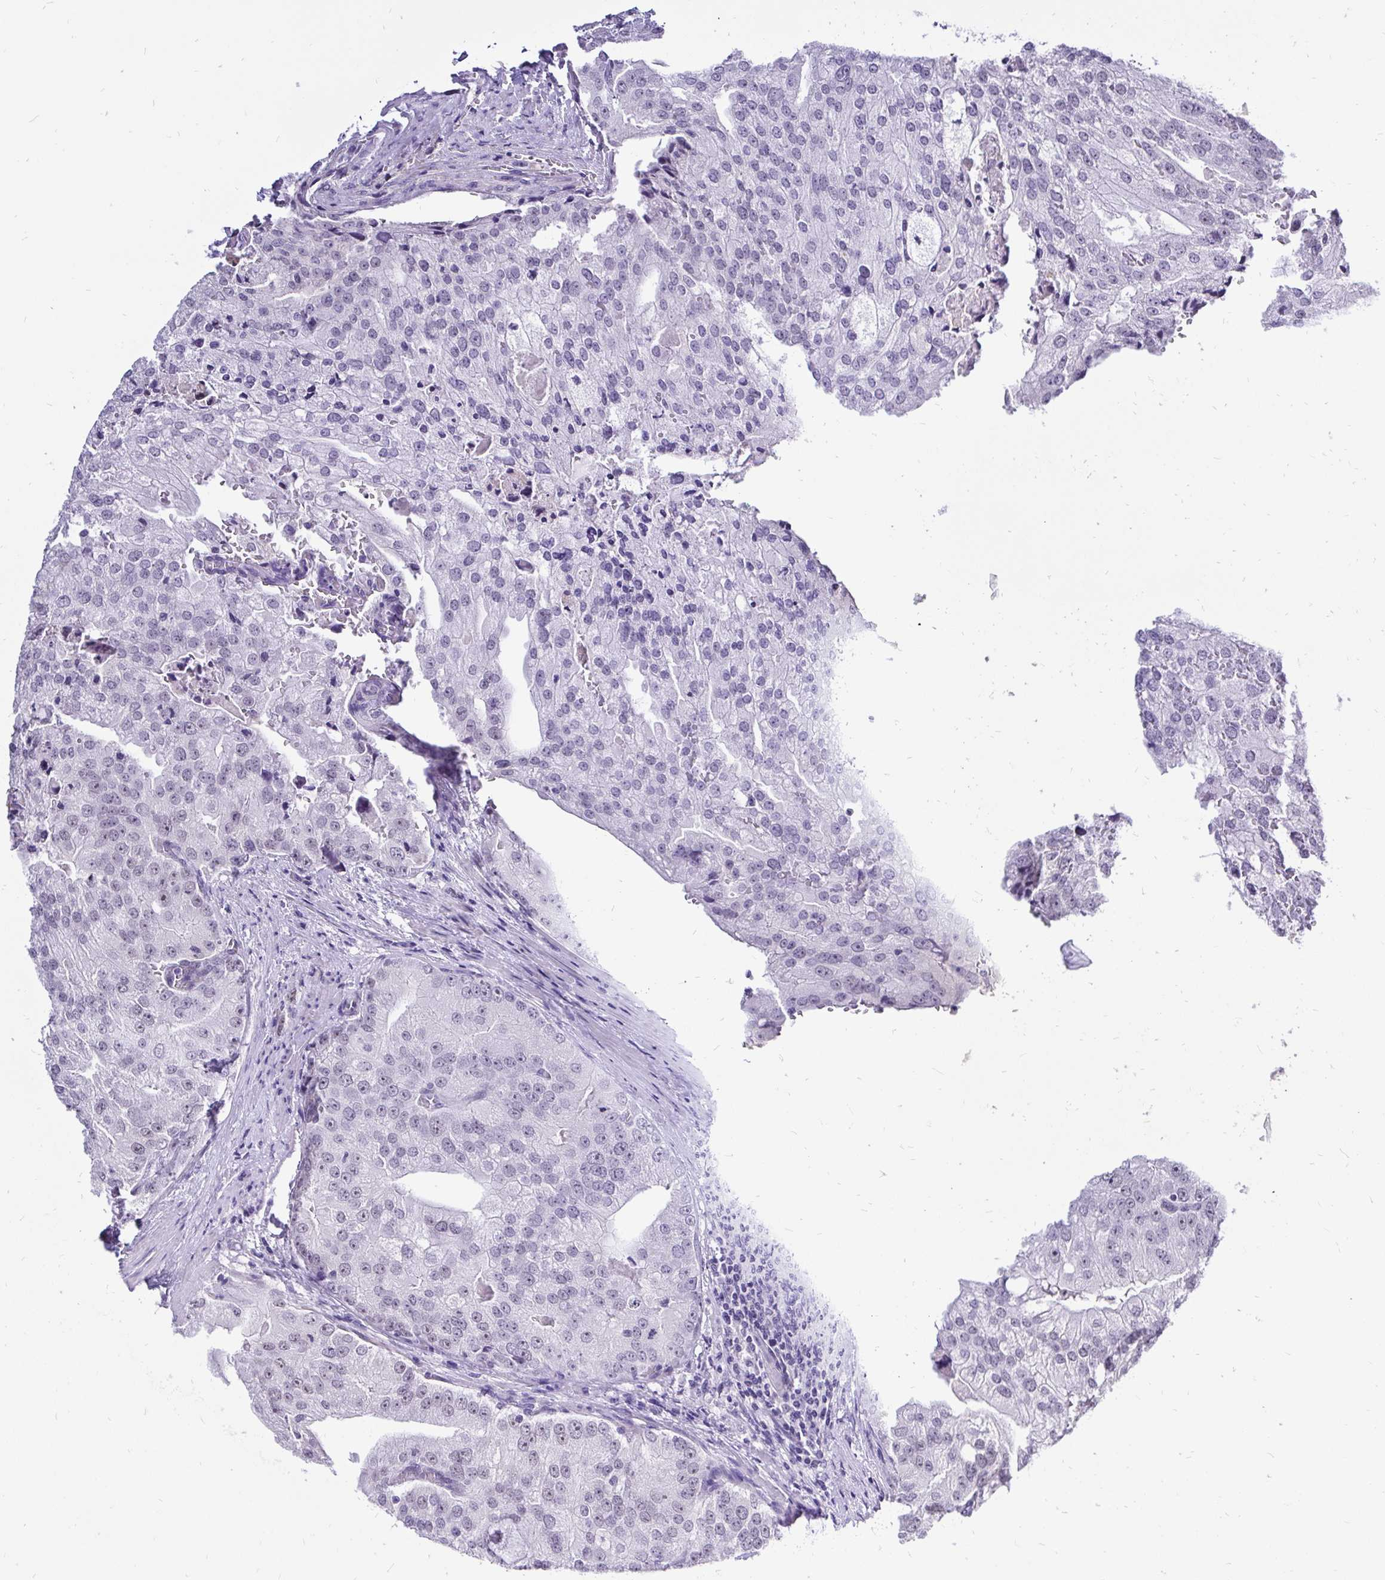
{"staining": {"intensity": "negative", "quantity": "none", "location": "none"}, "tissue": "prostate cancer", "cell_type": "Tumor cells", "image_type": "cancer", "snomed": [{"axis": "morphology", "description": "Adenocarcinoma, High grade"}, {"axis": "topography", "description": "Prostate"}], "caption": "The histopathology image displays no significant staining in tumor cells of adenocarcinoma (high-grade) (prostate). Brightfield microscopy of immunohistochemistry (IHC) stained with DAB (brown) and hematoxylin (blue), captured at high magnification.", "gene": "ZNF860", "patient": {"sex": "male", "age": 70}}